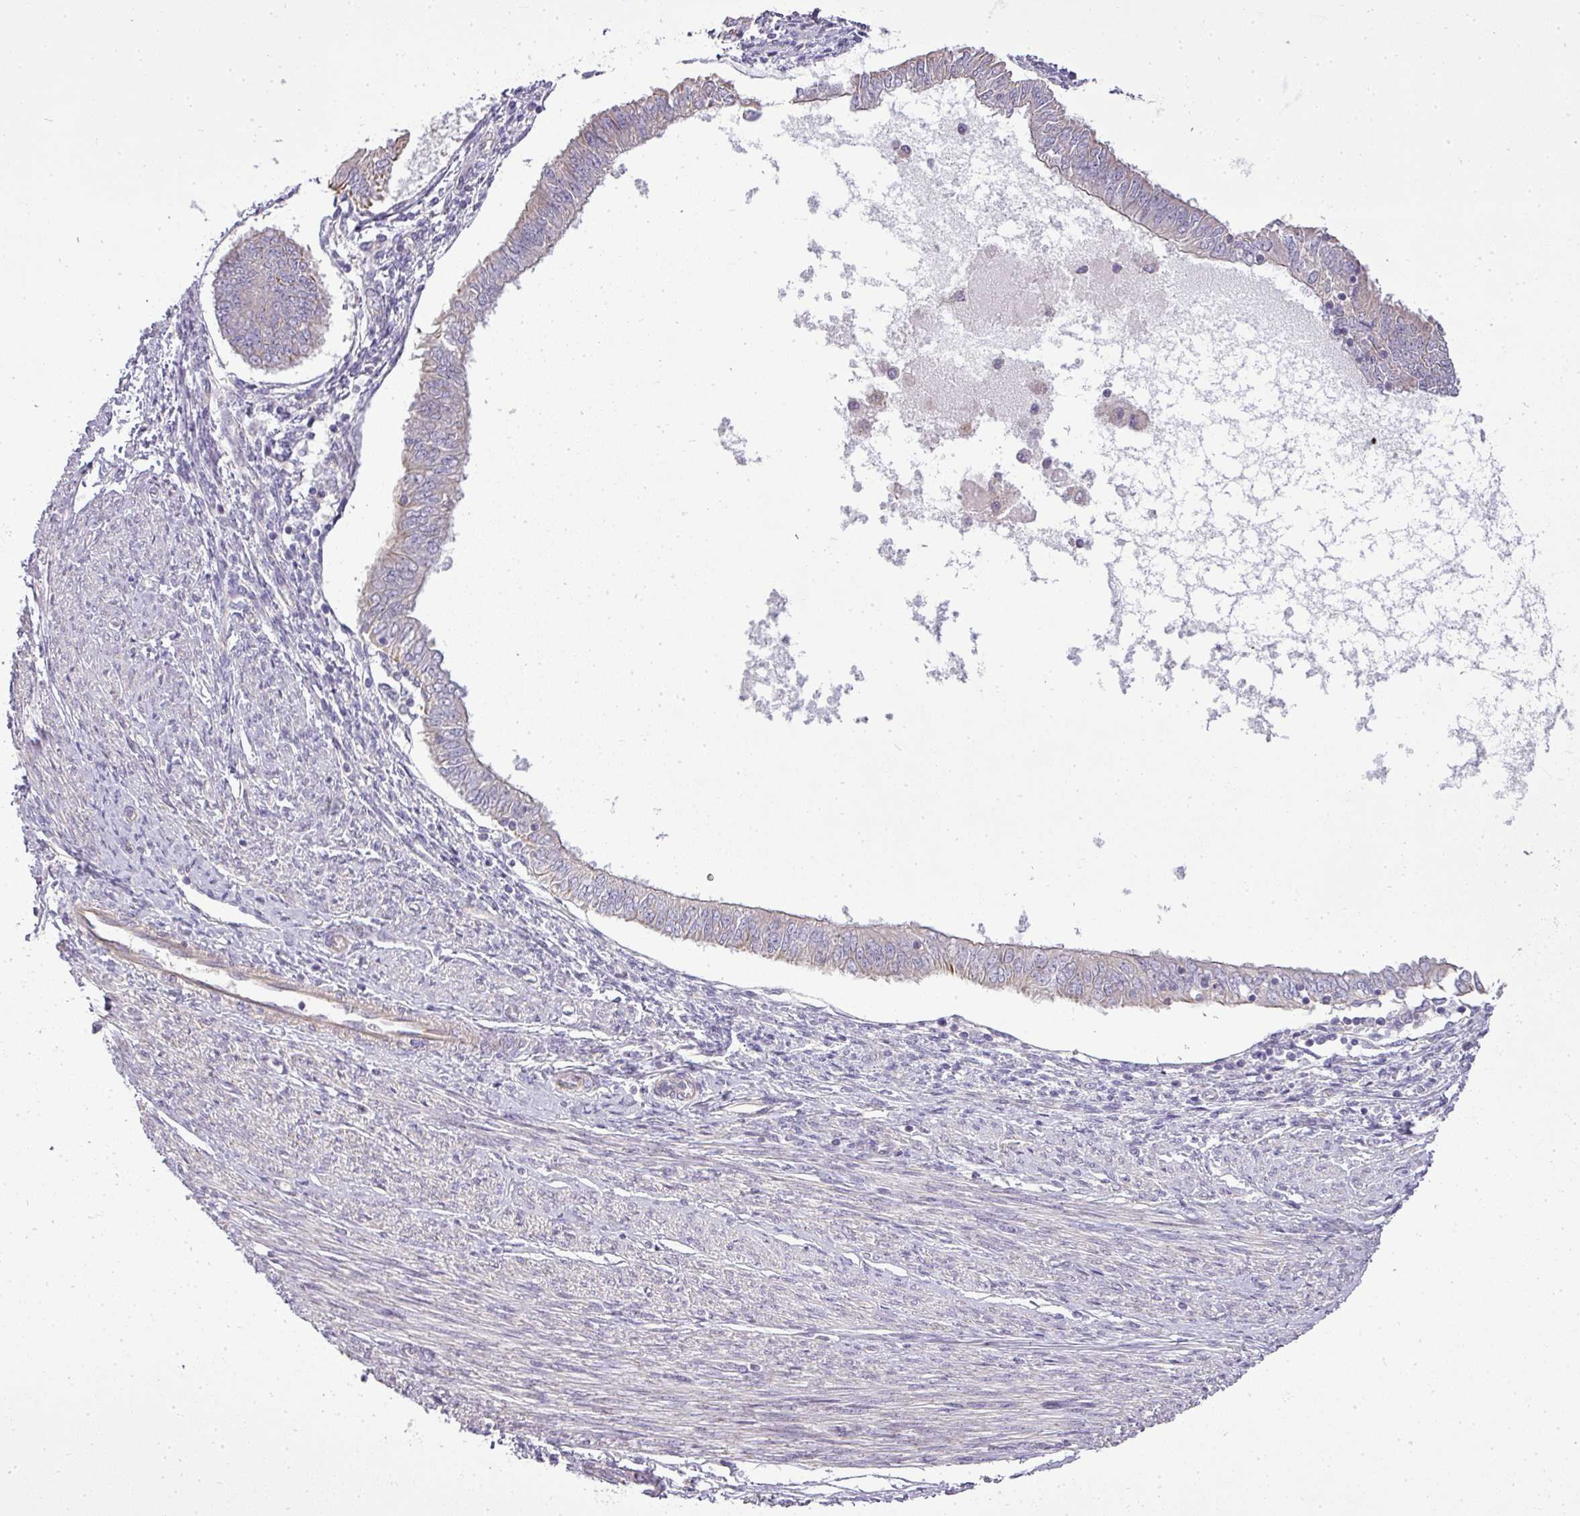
{"staining": {"intensity": "negative", "quantity": "none", "location": "none"}, "tissue": "endometrial cancer", "cell_type": "Tumor cells", "image_type": "cancer", "snomed": [{"axis": "morphology", "description": "Adenocarcinoma, NOS"}, {"axis": "topography", "description": "Endometrium"}], "caption": "Tumor cells show no significant positivity in endometrial adenocarcinoma. (Stains: DAB (3,3'-diaminobenzidine) immunohistochemistry (IHC) with hematoxylin counter stain, Microscopy: brightfield microscopy at high magnification).", "gene": "PDRG1", "patient": {"sex": "female", "age": 58}}